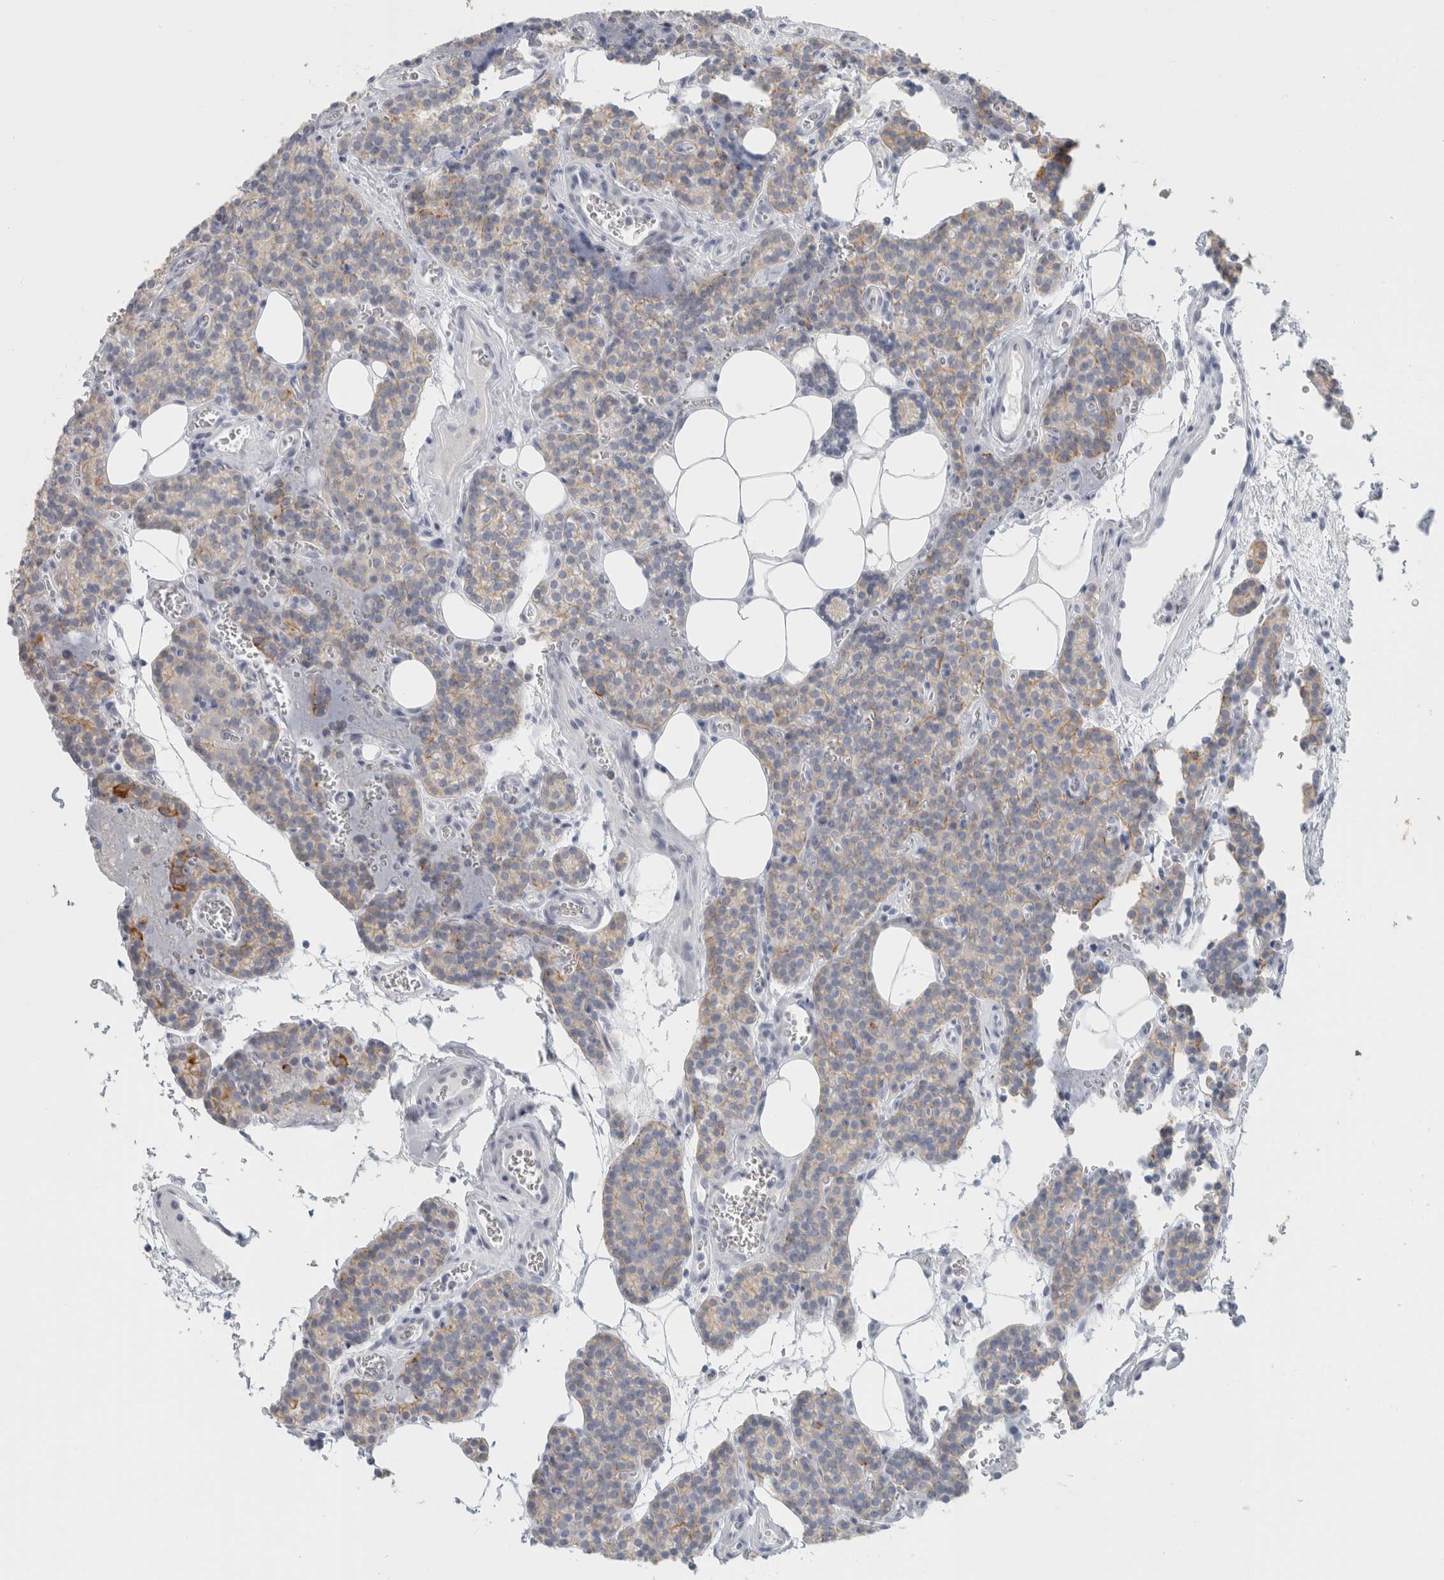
{"staining": {"intensity": "weak", "quantity": "<25%", "location": "cytoplasmic/membranous"}, "tissue": "parathyroid gland", "cell_type": "Glandular cells", "image_type": "normal", "snomed": [{"axis": "morphology", "description": "Normal tissue, NOS"}, {"axis": "topography", "description": "Parathyroid gland"}], "caption": "DAB (3,3'-diaminobenzidine) immunohistochemical staining of unremarkable human parathyroid gland demonstrates no significant staining in glandular cells.", "gene": "SLC28A3", "patient": {"sex": "female", "age": 64}}